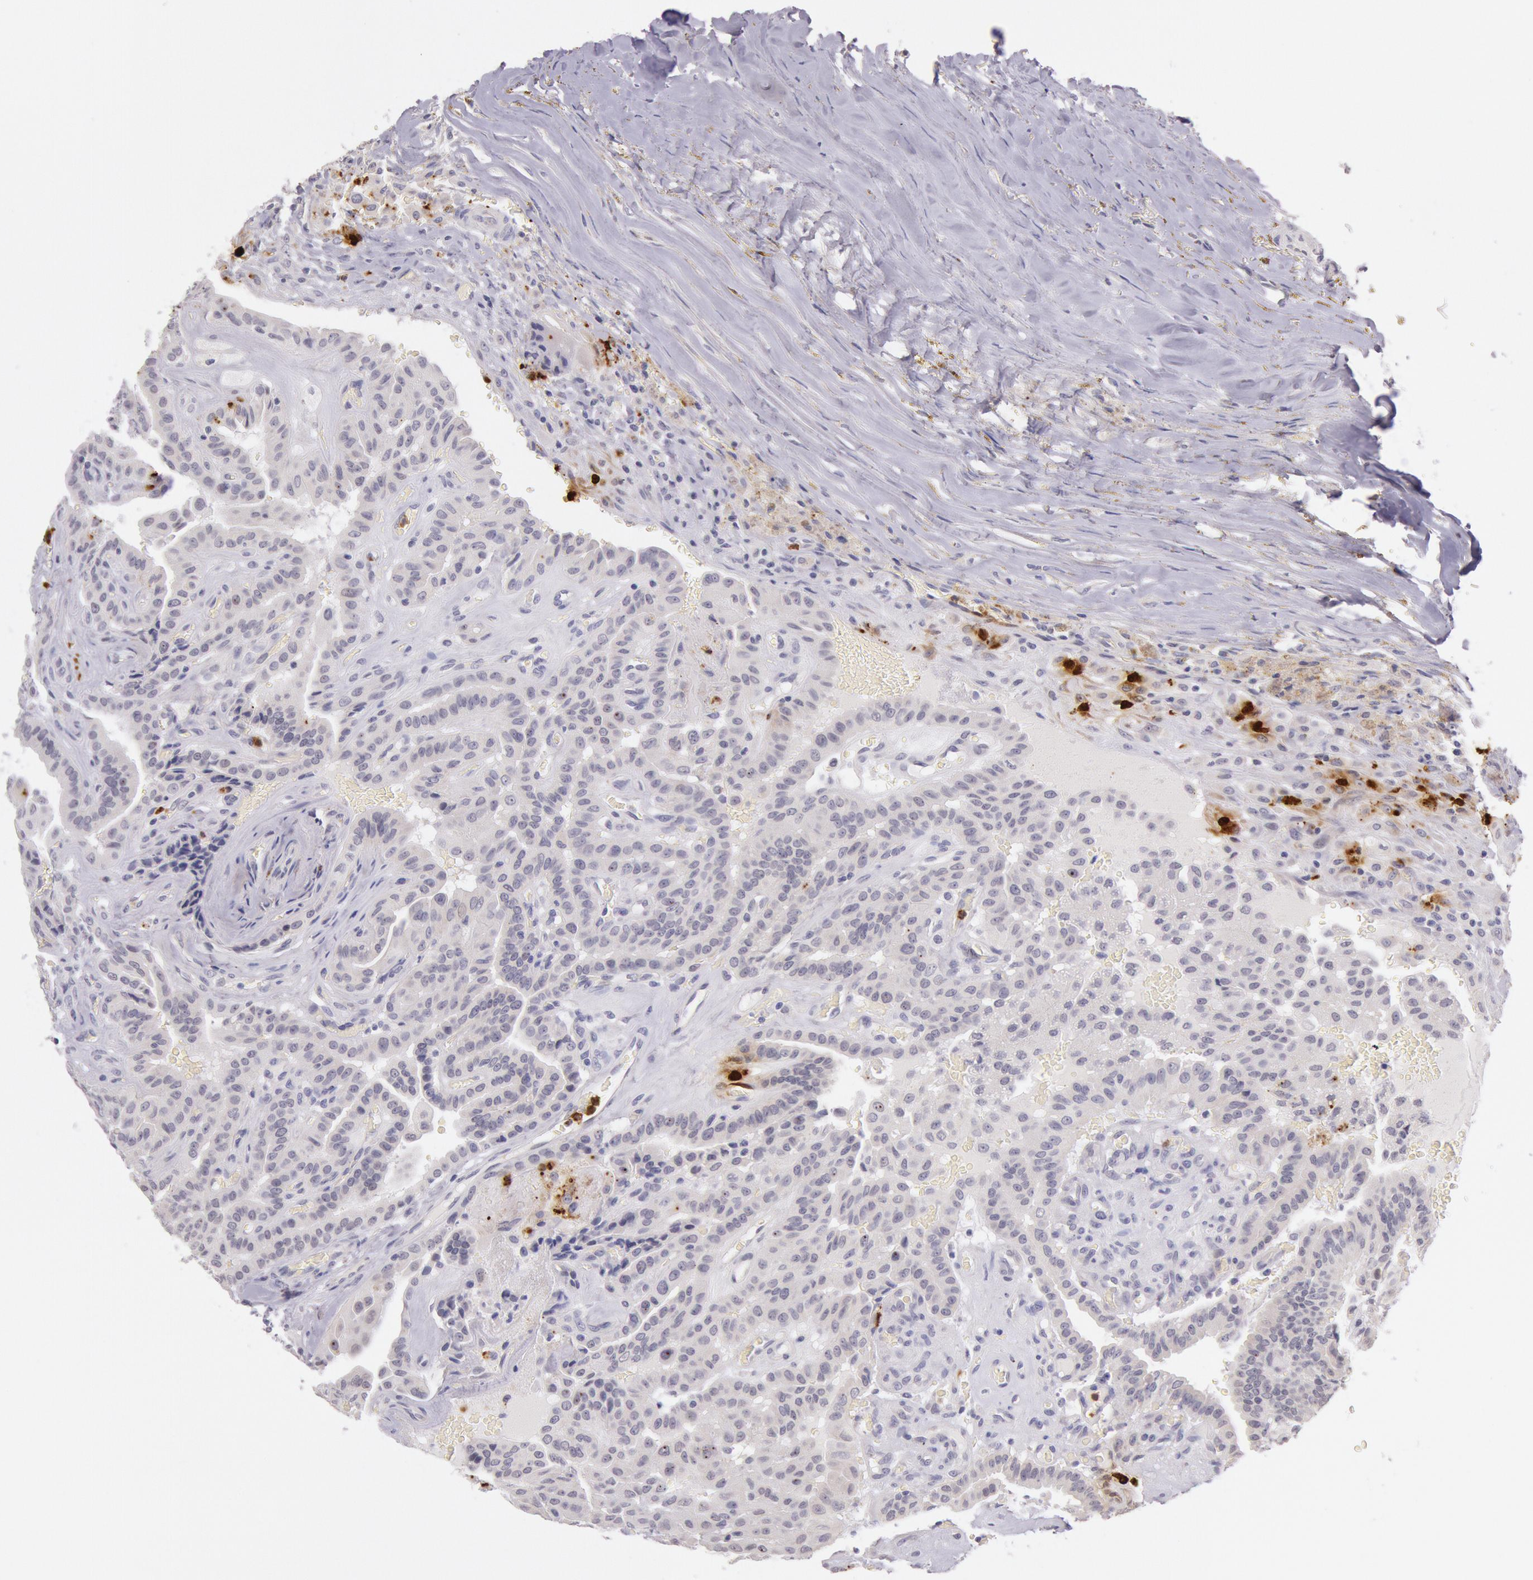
{"staining": {"intensity": "negative", "quantity": "none", "location": "none"}, "tissue": "thyroid cancer", "cell_type": "Tumor cells", "image_type": "cancer", "snomed": [{"axis": "morphology", "description": "Papillary adenocarcinoma, NOS"}, {"axis": "topography", "description": "Thyroid gland"}], "caption": "High magnification brightfield microscopy of thyroid cancer (papillary adenocarcinoma) stained with DAB (3,3'-diaminobenzidine) (brown) and counterstained with hematoxylin (blue): tumor cells show no significant staining. (DAB (3,3'-diaminobenzidine) immunohistochemistry, high magnification).", "gene": "KDM6A", "patient": {"sex": "male", "age": 87}}